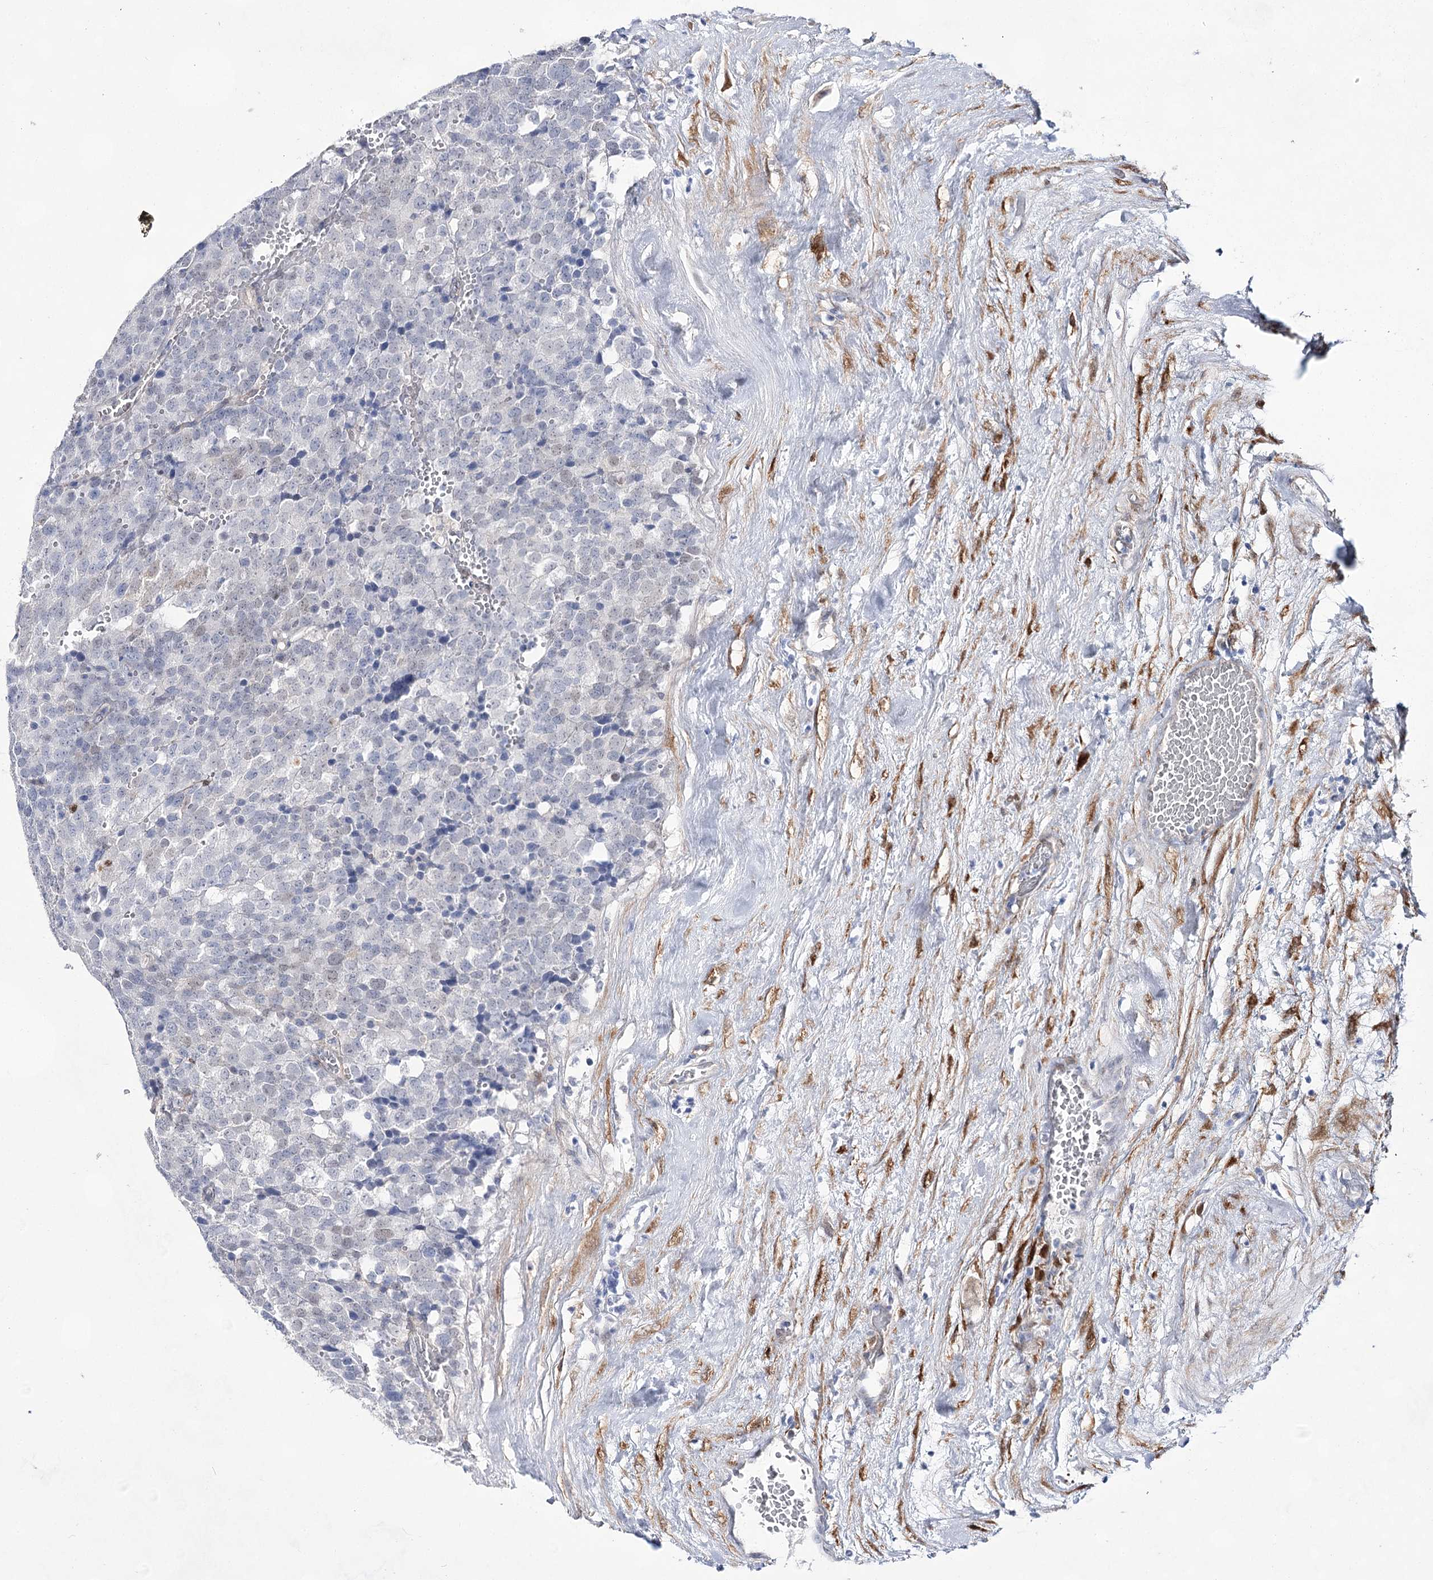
{"staining": {"intensity": "negative", "quantity": "none", "location": "none"}, "tissue": "testis cancer", "cell_type": "Tumor cells", "image_type": "cancer", "snomed": [{"axis": "morphology", "description": "Seminoma, NOS"}, {"axis": "topography", "description": "Testis"}], "caption": "Immunohistochemistry (IHC) image of neoplastic tissue: testis seminoma stained with DAB demonstrates no significant protein positivity in tumor cells.", "gene": "UGDH", "patient": {"sex": "male", "age": 71}}